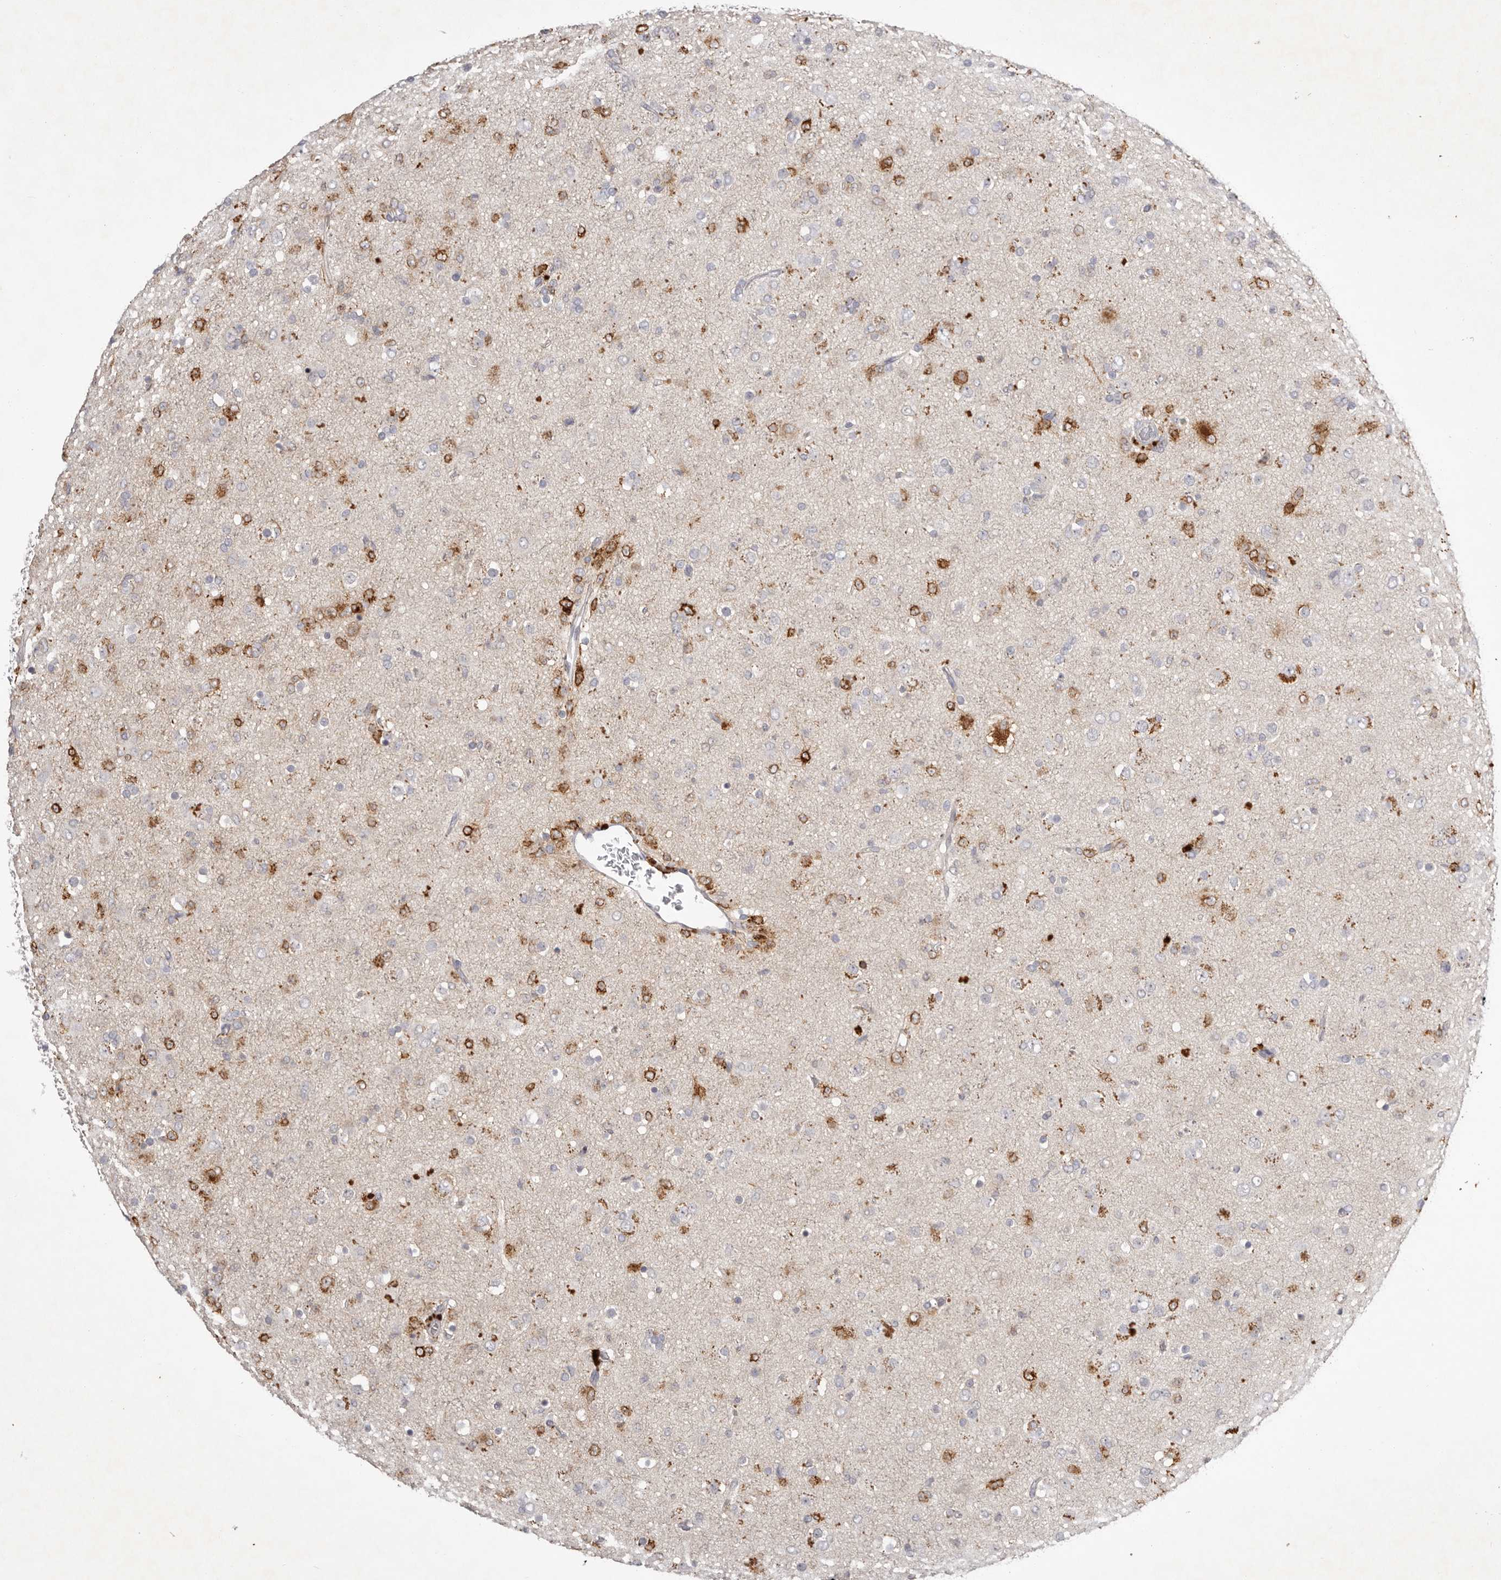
{"staining": {"intensity": "strong", "quantity": "25%-75%", "location": "cytoplasmic/membranous"}, "tissue": "glioma", "cell_type": "Tumor cells", "image_type": "cancer", "snomed": [{"axis": "morphology", "description": "Glioma, malignant, Low grade"}, {"axis": "topography", "description": "Brain"}], "caption": "IHC image of human glioma stained for a protein (brown), which exhibits high levels of strong cytoplasmic/membranous expression in about 25%-75% of tumor cells.", "gene": "SCUBE2", "patient": {"sex": "male", "age": 65}}